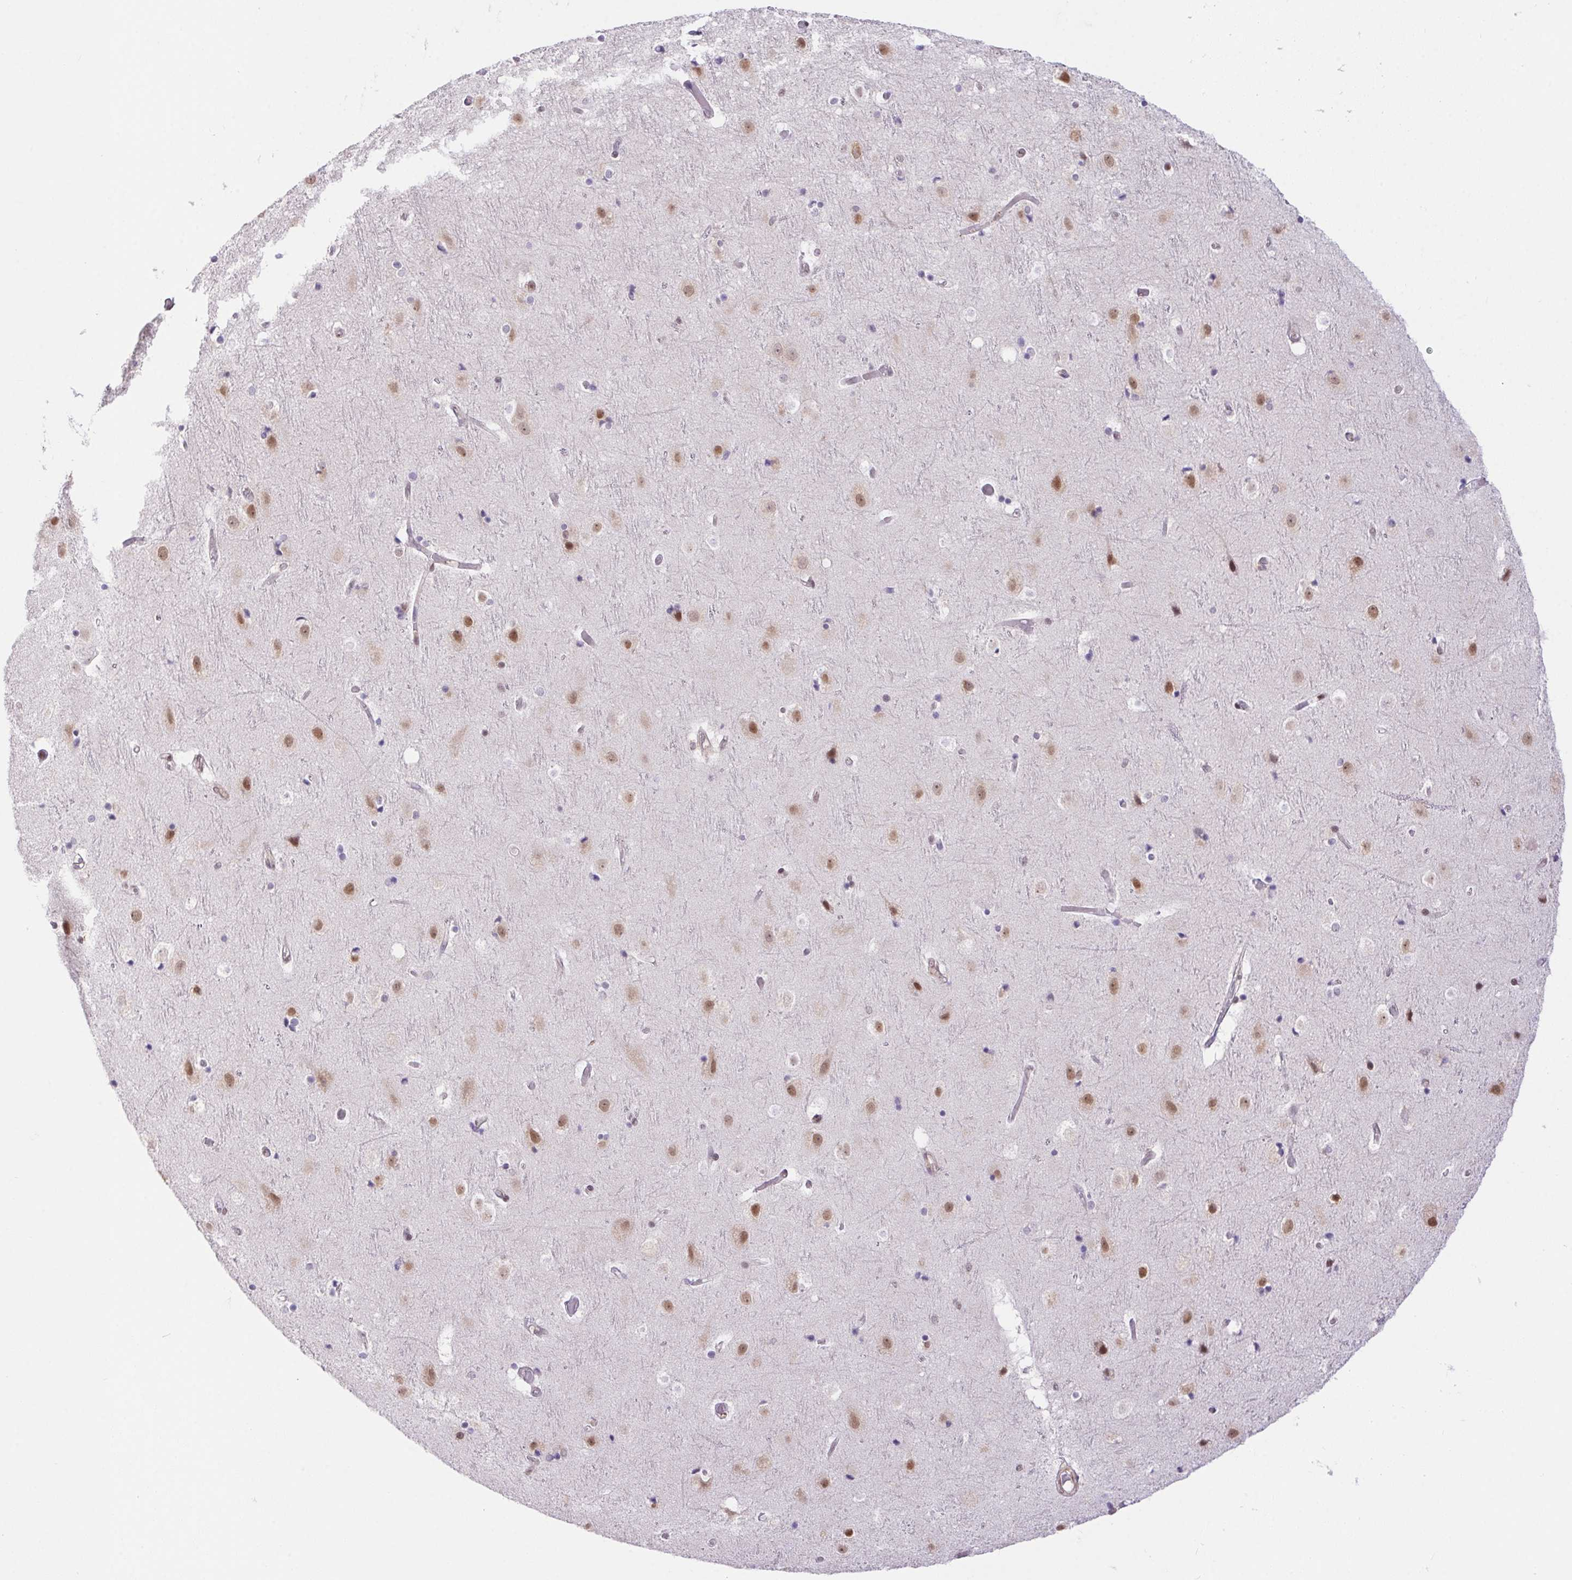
{"staining": {"intensity": "weak", "quantity": "<25%", "location": "cytoplasmic/membranous"}, "tissue": "cerebral cortex", "cell_type": "Endothelial cells", "image_type": "normal", "snomed": [{"axis": "morphology", "description": "Normal tissue, NOS"}, {"axis": "topography", "description": "Cerebral cortex"}], "caption": "DAB immunohistochemical staining of unremarkable cerebral cortex demonstrates no significant staining in endothelial cells.", "gene": "DDX17", "patient": {"sex": "female", "age": 52}}